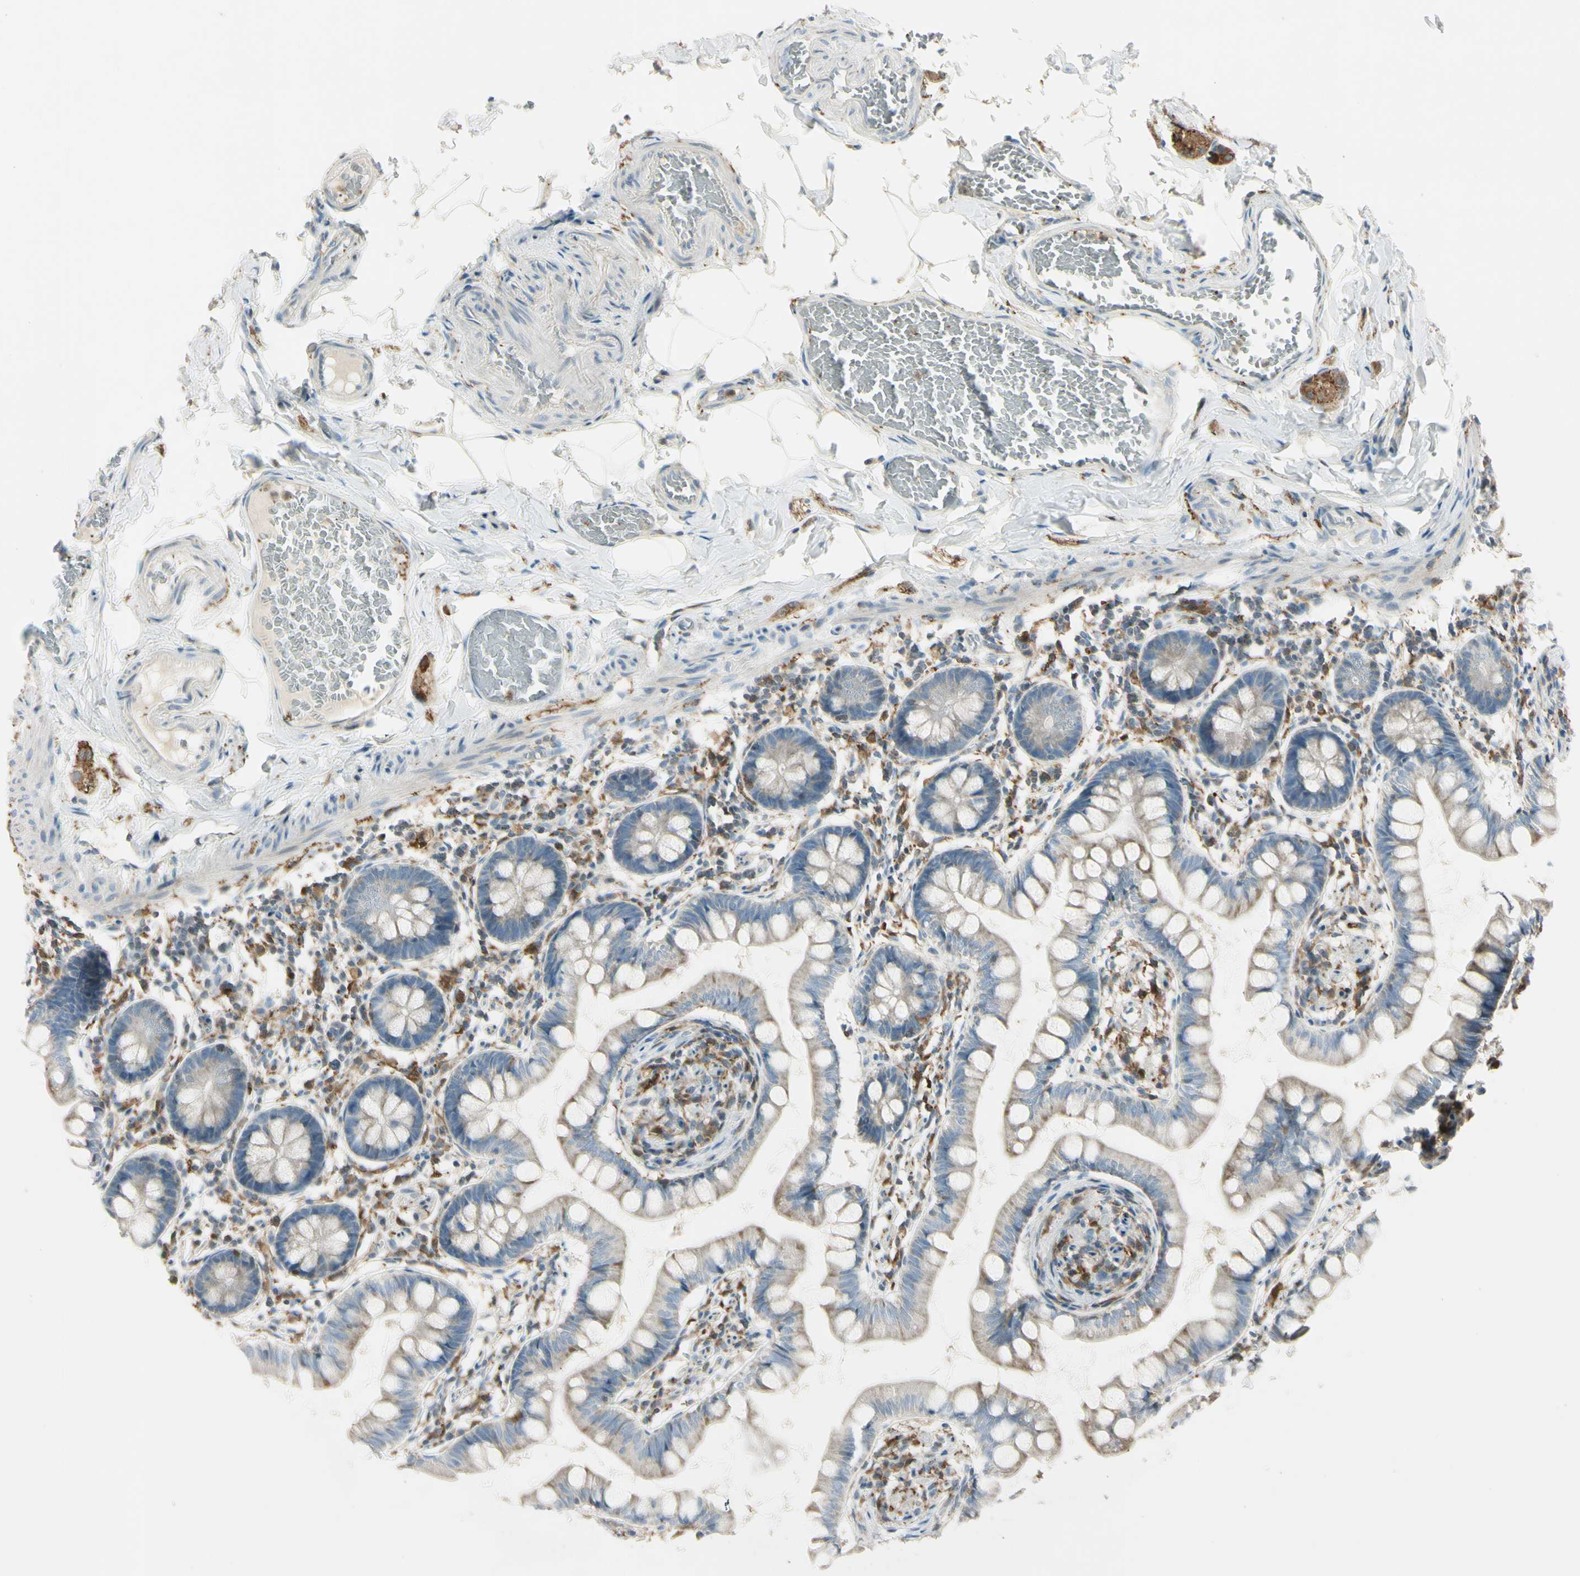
{"staining": {"intensity": "moderate", "quantity": ">75%", "location": "cytoplasmic/membranous"}, "tissue": "small intestine", "cell_type": "Glandular cells", "image_type": "normal", "snomed": [{"axis": "morphology", "description": "Normal tissue, NOS"}, {"axis": "topography", "description": "Small intestine"}], "caption": "Brown immunohistochemical staining in unremarkable human small intestine displays moderate cytoplasmic/membranous positivity in approximately >75% of glandular cells. The staining is performed using DAB brown chromogen to label protein expression. The nuclei are counter-stained blue using hematoxylin.", "gene": "CYRIB", "patient": {"sex": "male", "age": 41}}